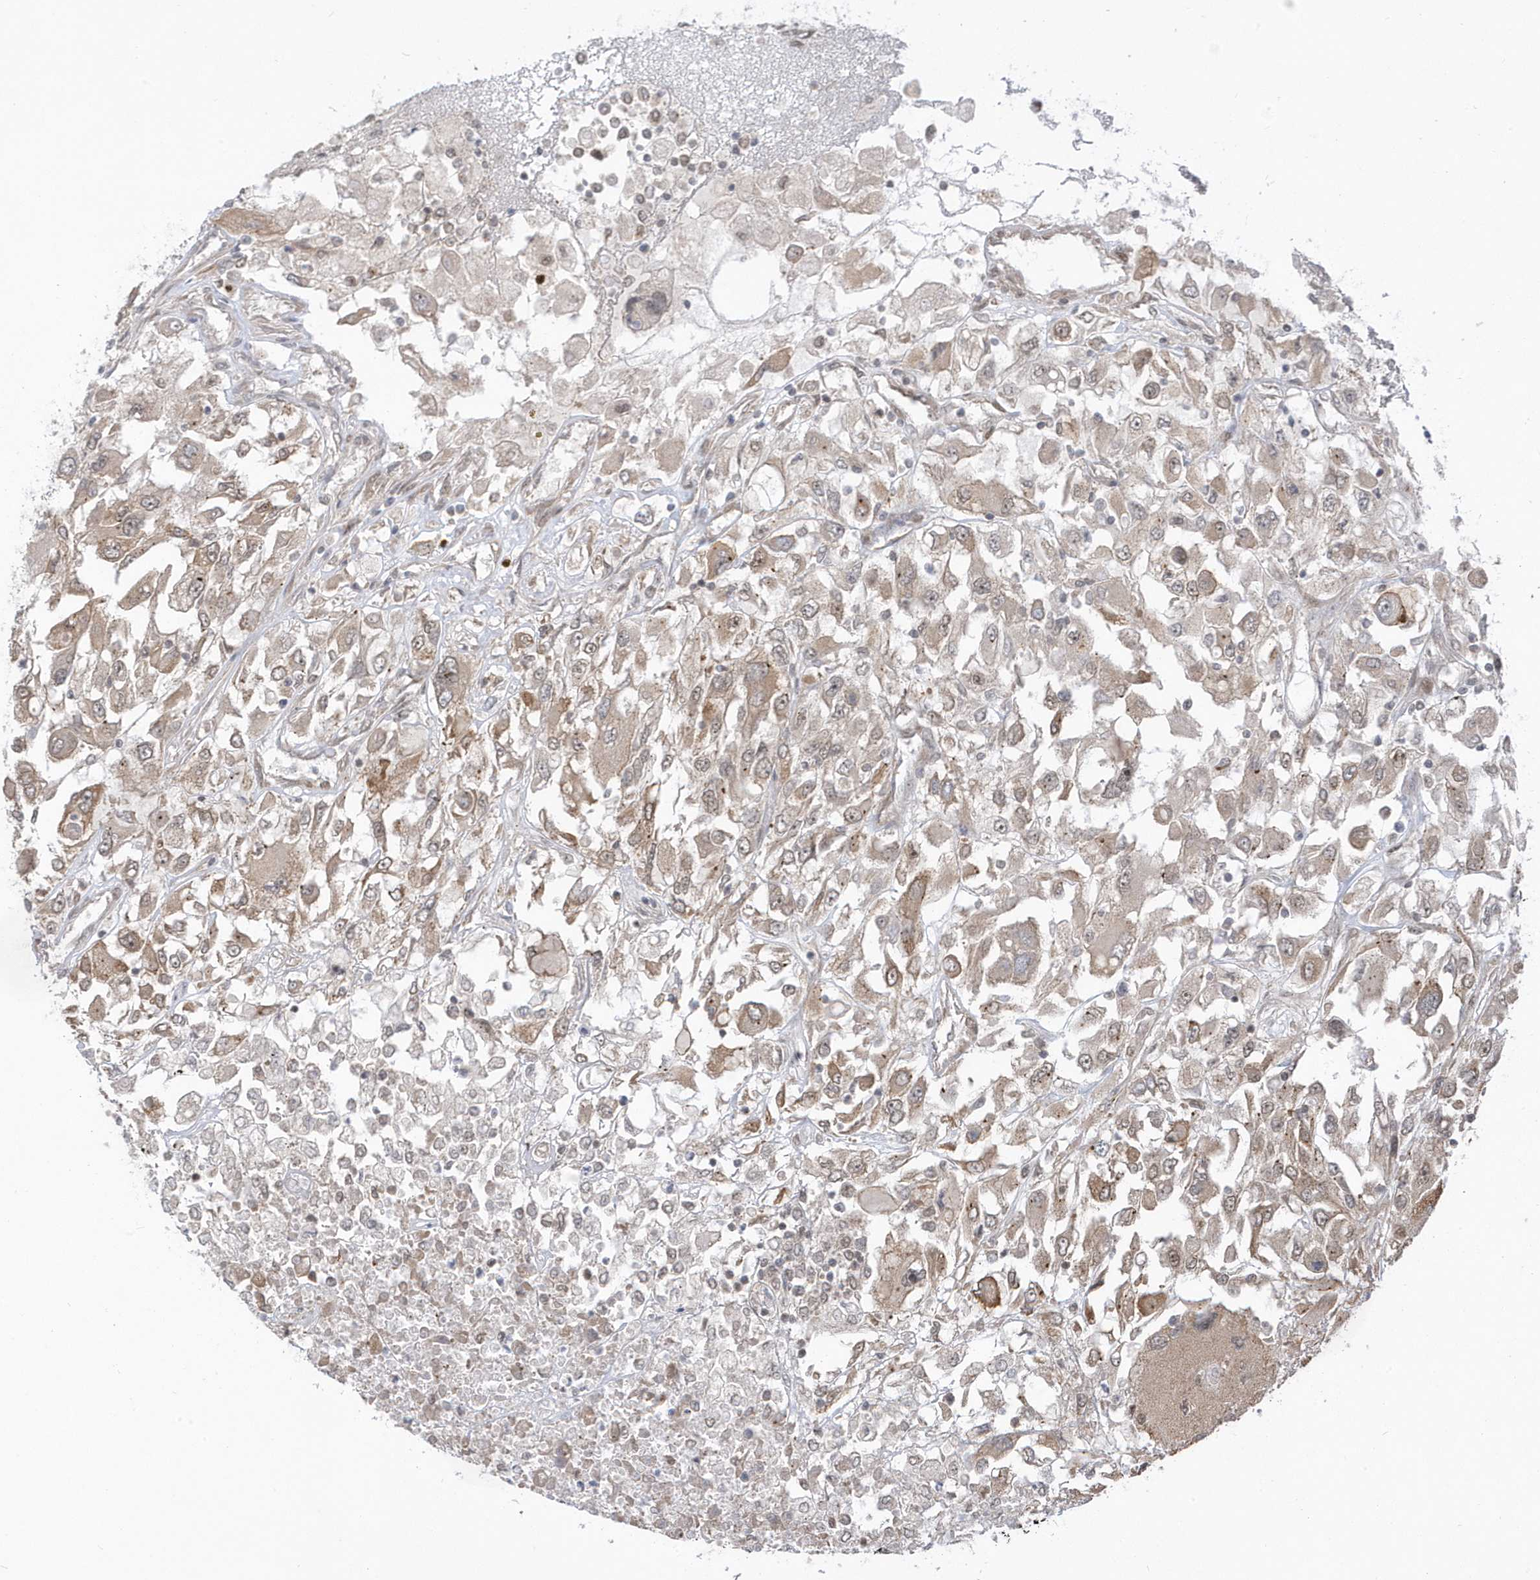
{"staining": {"intensity": "weak", "quantity": "25%-75%", "location": "cytoplasmic/membranous"}, "tissue": "renal cancer", "cell_type": "Tumor cells", "image_type": "cancer", "snomed": [{"axis": "morphology", "description": "Adenocarcinoma, NOS"}, {"axis": "topography", "description": "Kidney"}], "caption": "High-magnification brightfield microscopy of adenocarcinoma (renal) stained with DAB (3,3'-diaminobenzidine) (brown) and counterstained with hematoxylin (blue). tumor cells exhibit weak cytoplasmic/membranous positivity is identified in about25%-75% of cells. (DAB IHC with brightfield microscopy, high magnification).", "gene": "USP53", "patient": {"sex": "female", "age": 52}}